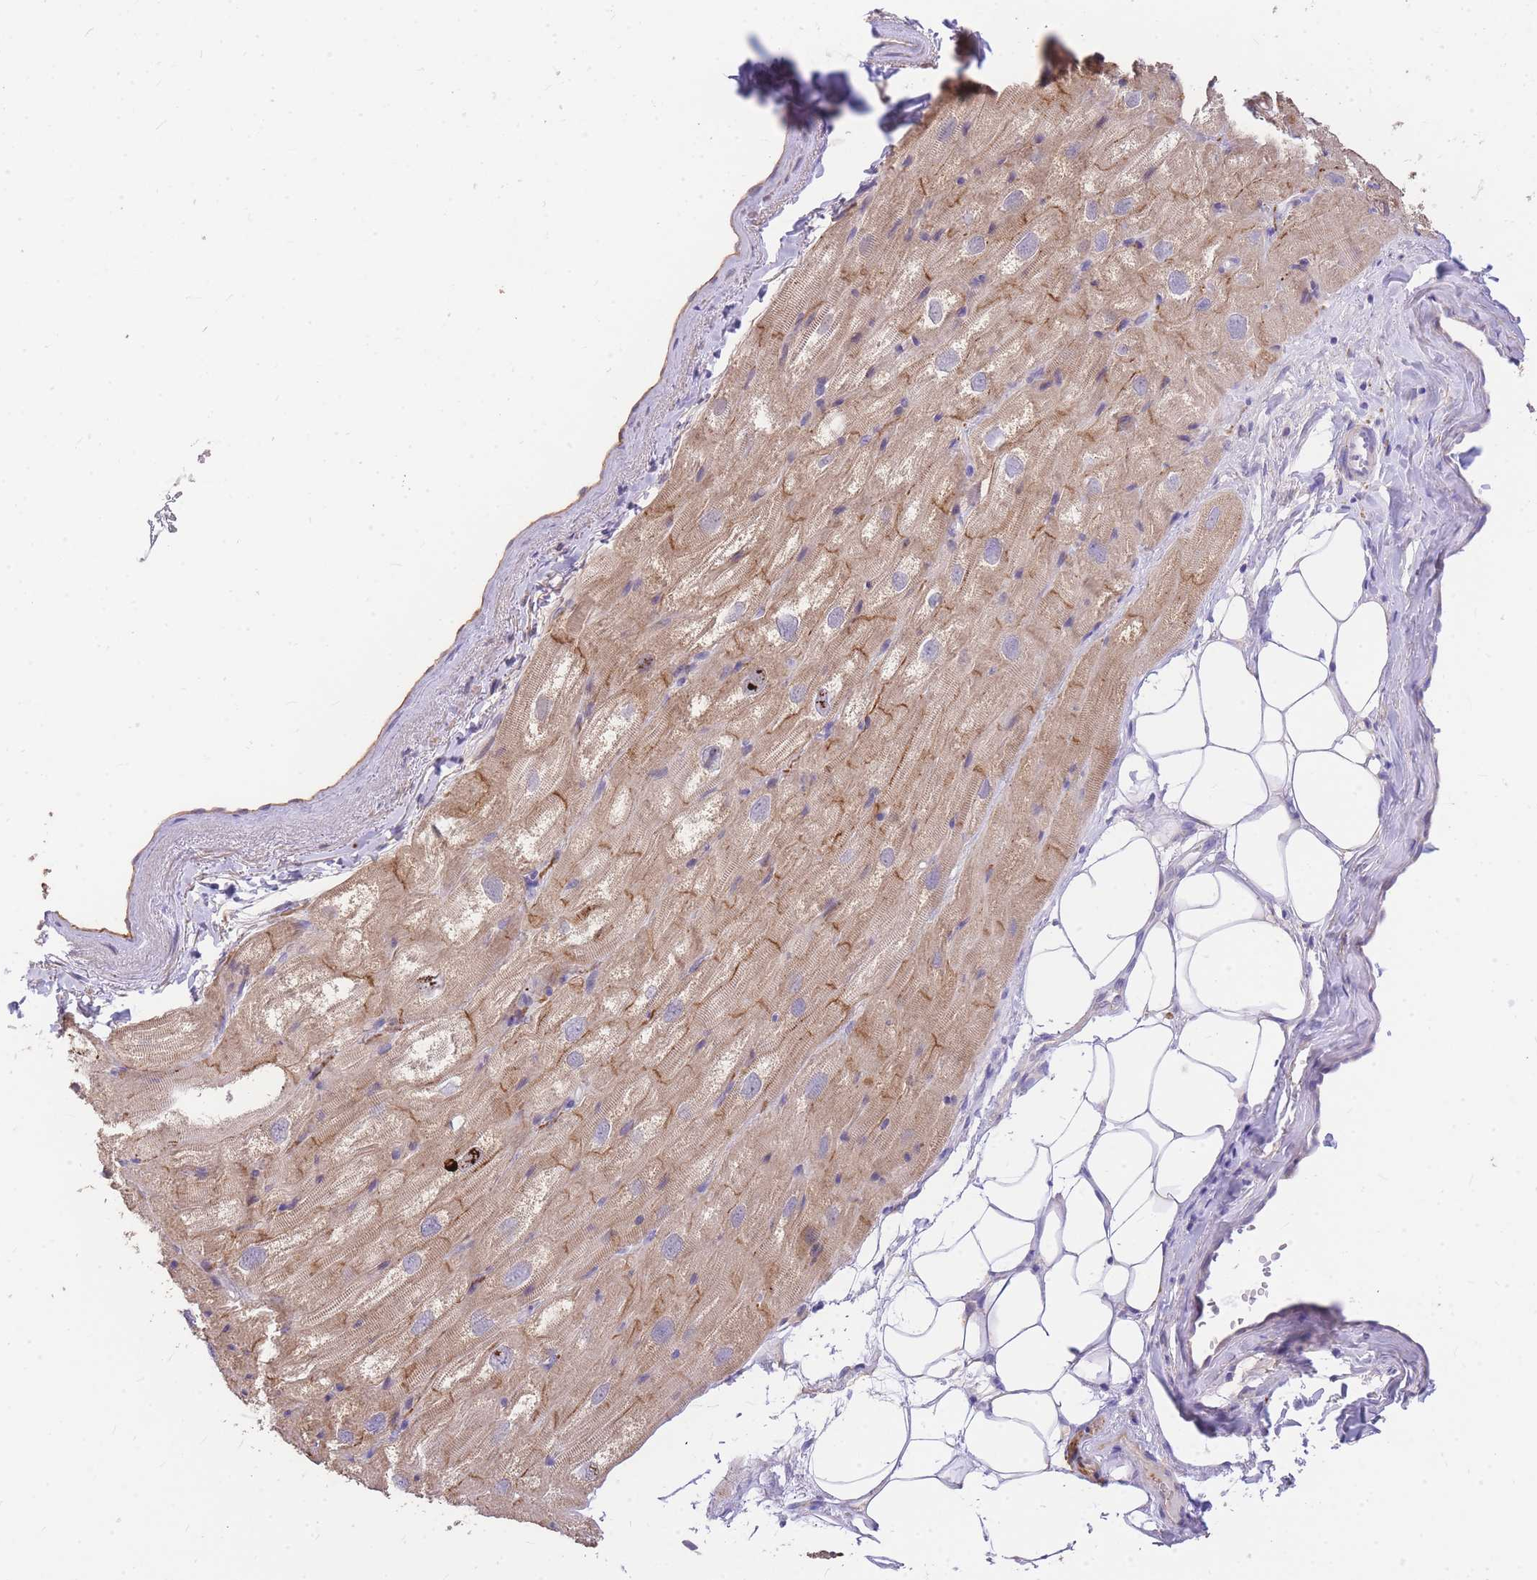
{"staining": {"intensity": "moderate", "quantity": ">75%", "location": "cytoplasmic/membranous"}, "tissue": "heart muscle", "cell_type": "Cardiomyocytes", "image_type": "normal", "snomed": [{"axis": "morphology", "description": "Normal tissue, NOS"}, {"axis": "topography", "description": "Heart"}], "caption": "Moderate cytoplasmic/membranous protein staining is identified in approximately >75% of cardiomyocytes in heart muscle. (Stains: DAB (3,3'-diaminobenzidine) in brown, nuclei in blue, Microscopy: brightfield microscopy at high magnification).", "gene": "C2orf88", "patient": {"sex": "male", "age": 50}}